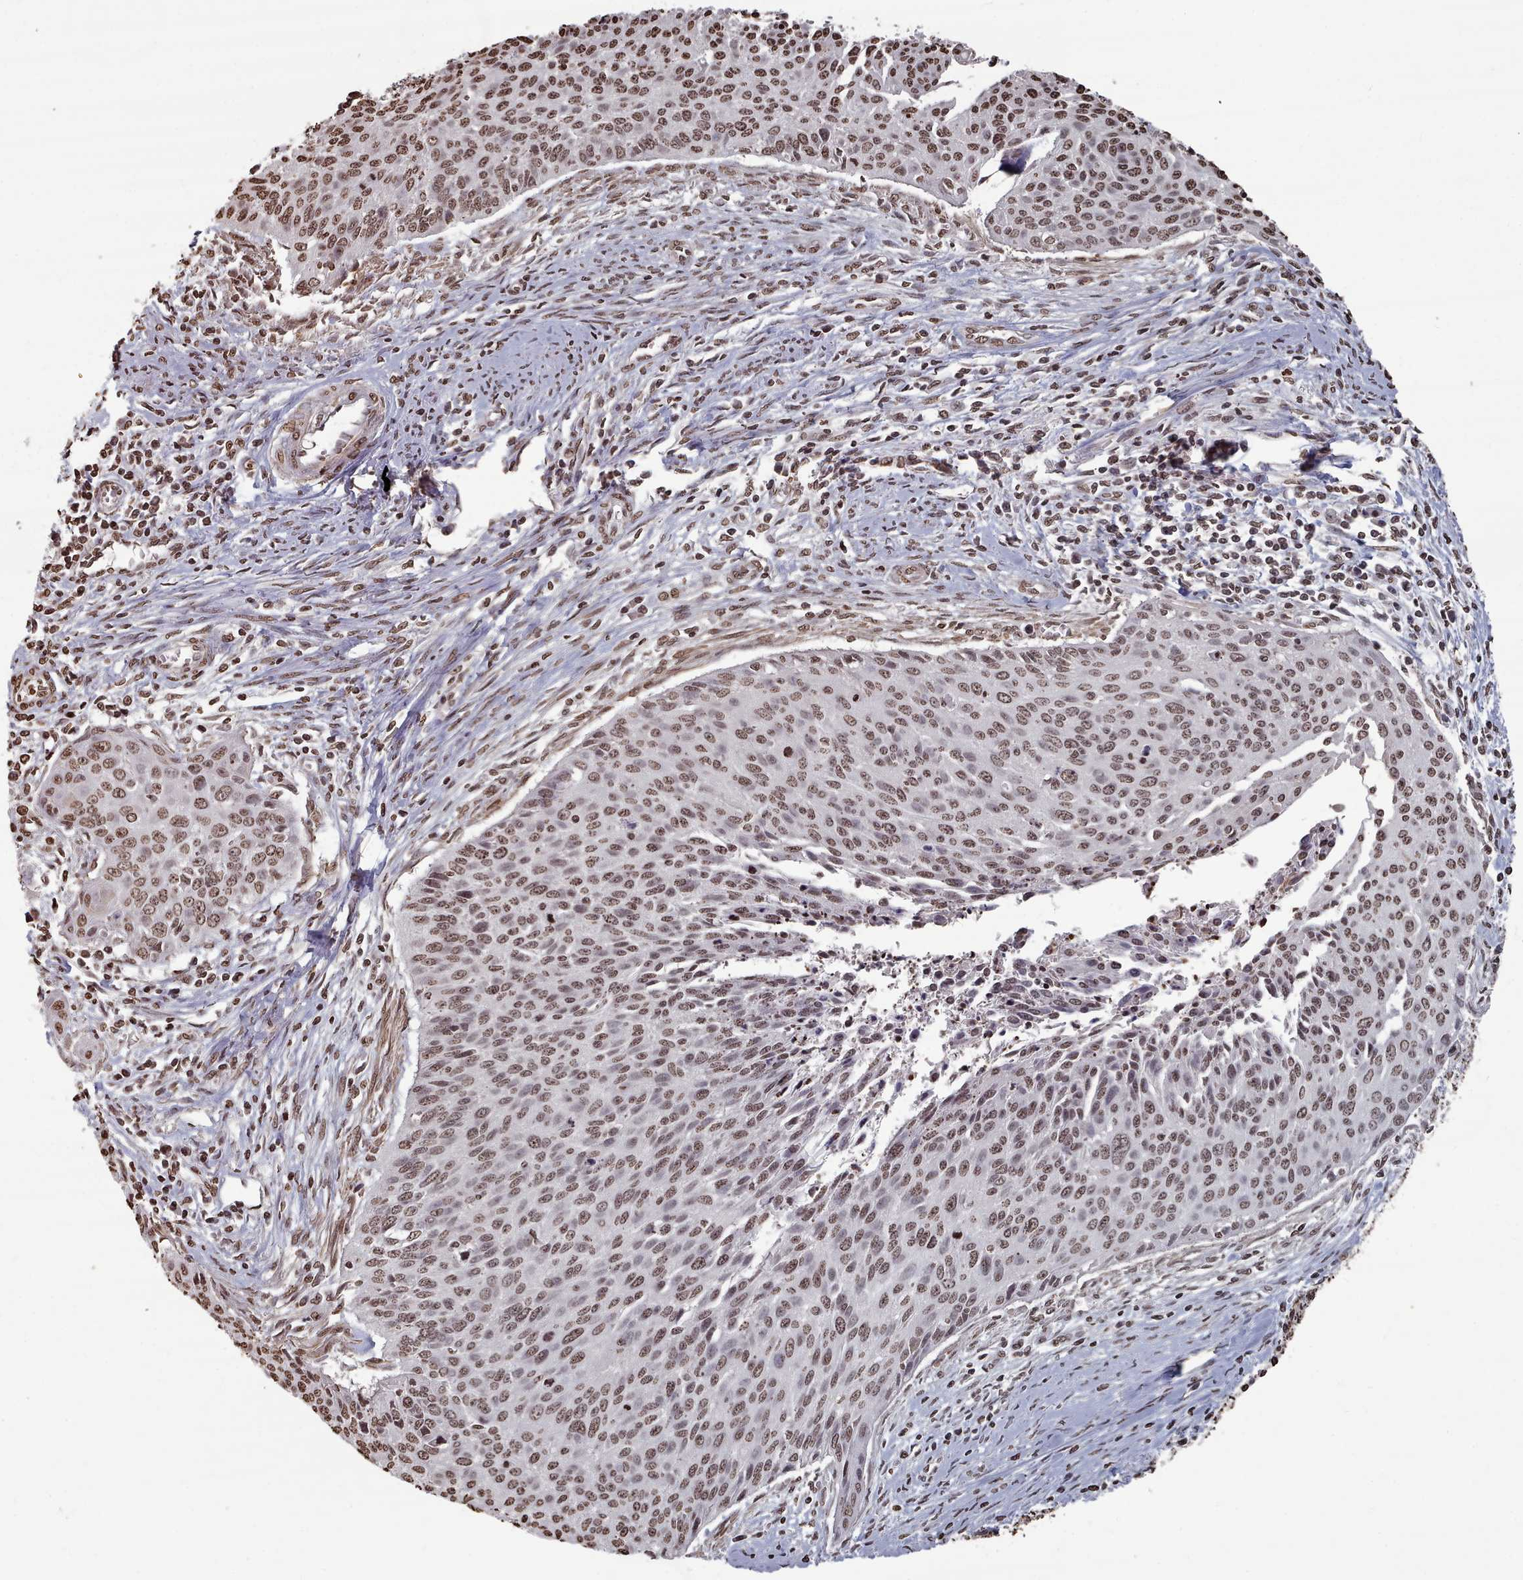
{"staining": {"intensity": "moderate", "quantity": ">75%", "location": "nuclear"}, "tissue": "cervical cancer", "cell_type": "Tumor cells", "image_type": "cancer", "snomed": [{"axis": "morphology", "description": "Squamous cell carcinoma, NOS"}, {"axis": "topography", "description": "Cervix"}], "caption": "Immunohistochemistry (IHC) image of human squamous cell carcinoma (cervical) stained for a protein (brown), which exhibits medium levels of moderate nuclear positivity in approximately >75% of tumor cells.", "gene": "PLEKHG5", "patient": {"sex": "female", "age": 55}}